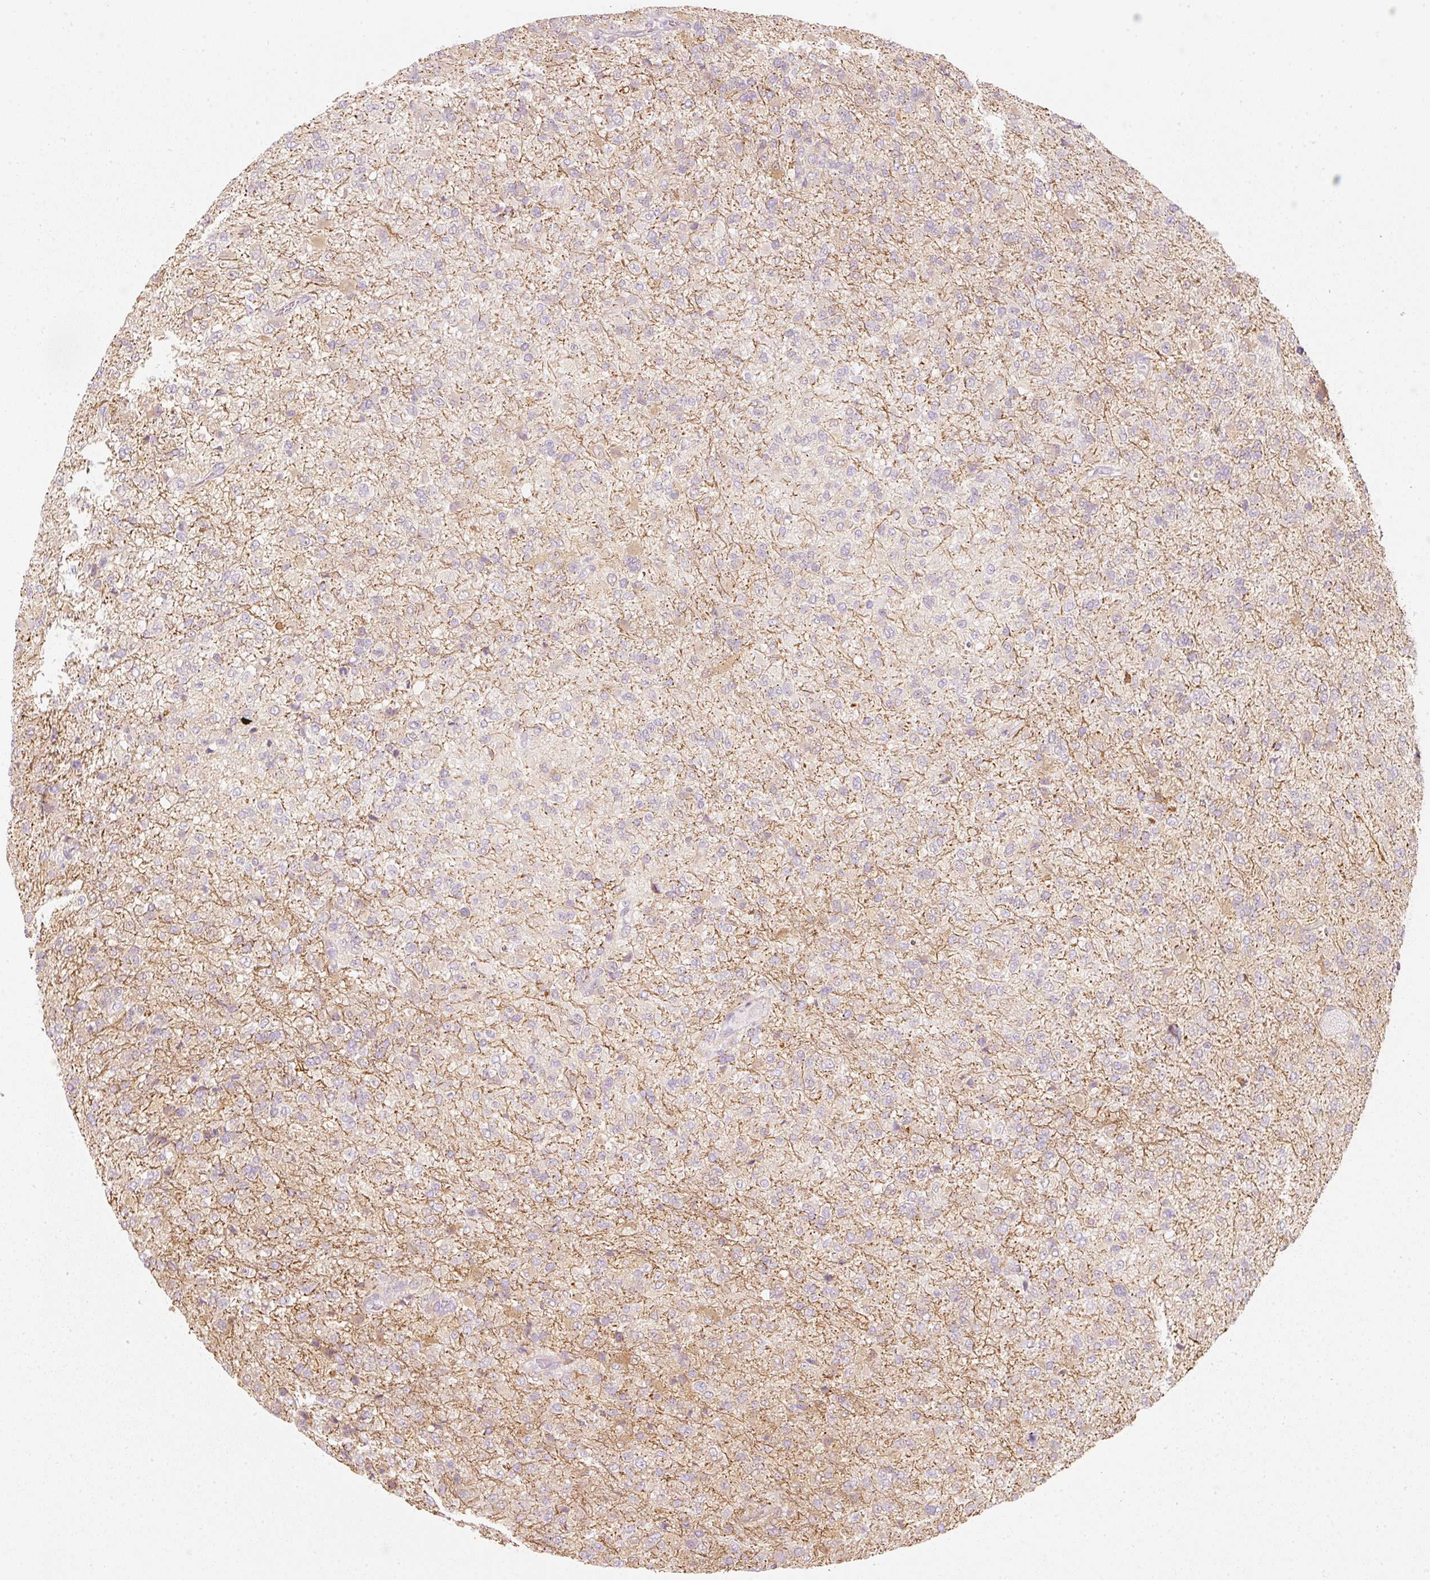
{"staining": {"intensity": "weak", "quantity": "<25%", "location": "cytoplasmic/membranous"}, "tissue": "glioma", "cell_type": "Tumor cells", "image_type": "cancer", "snomed": [{"axis": "morphology", "description": "Glioma, malignant, High grade"}, {"axis": "topography", "description": "Brain"}], "caption": "Immunohistochemical staining of human glioma shows no significant expression in tumor cells.", "gene": "SLC20A1", "patient": {"sex": "female", "age": 74}}